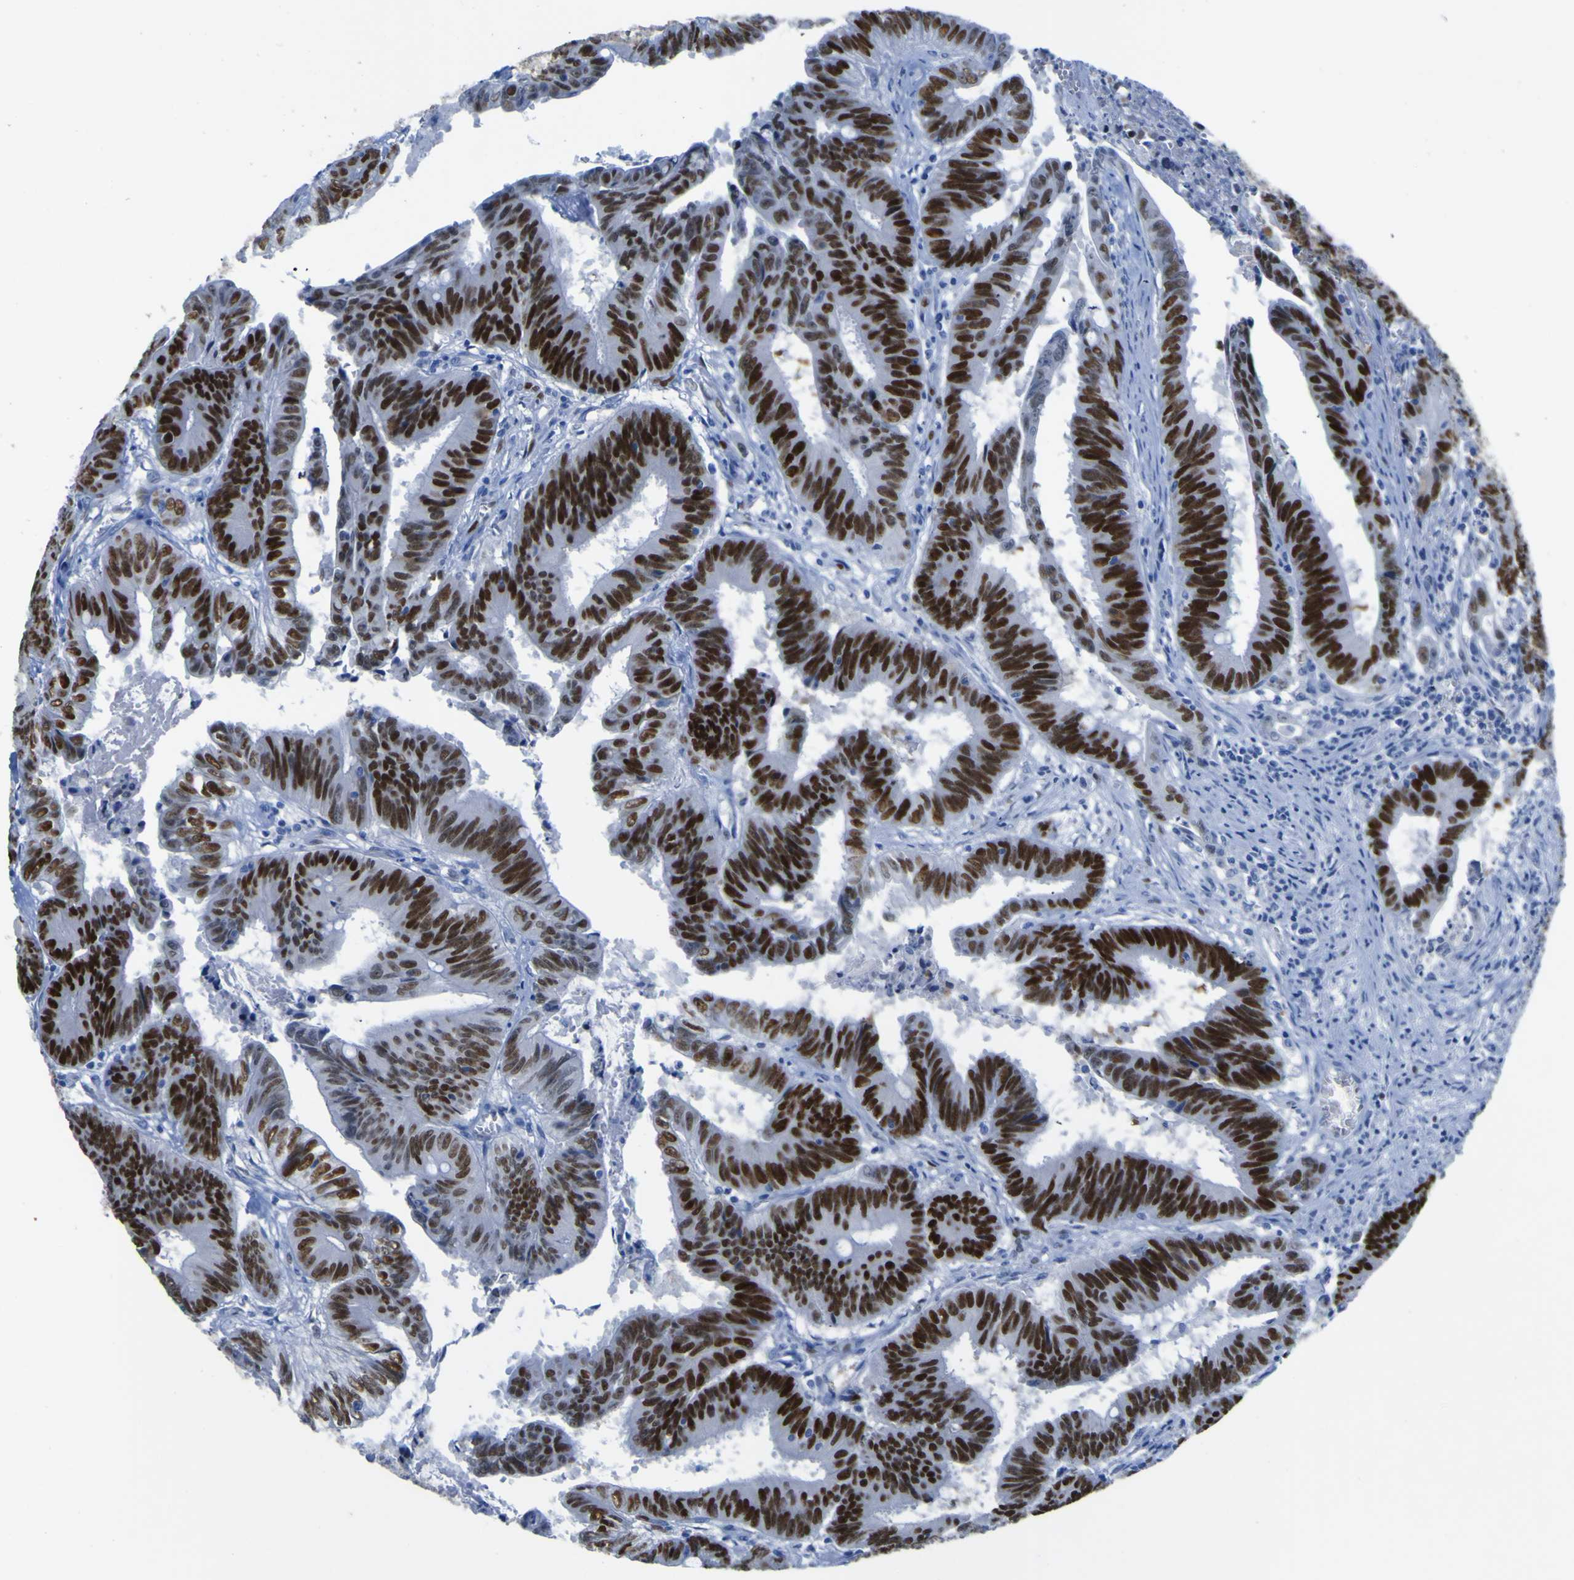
{"staining": {"intensity": "strong", "quantity": ">75%", "location": "nuclear"}, "tissue": "colorectal cancer", "cell_type": "Tumor cells", "image_type": "cancer", "snomed": [{"axis": "morphology", "description": "Adenocarcinoma, NOS"}, {"axis": "topography", "description": "Colon"}], "caption": "About >75% of tumor cells in colorectal adenocarcinoma display strong nuclear protein positivity as visualized by brown immunohistochemical staining.", "gene": "DACH1", "patient": {"sex": "male", "age": 45}}